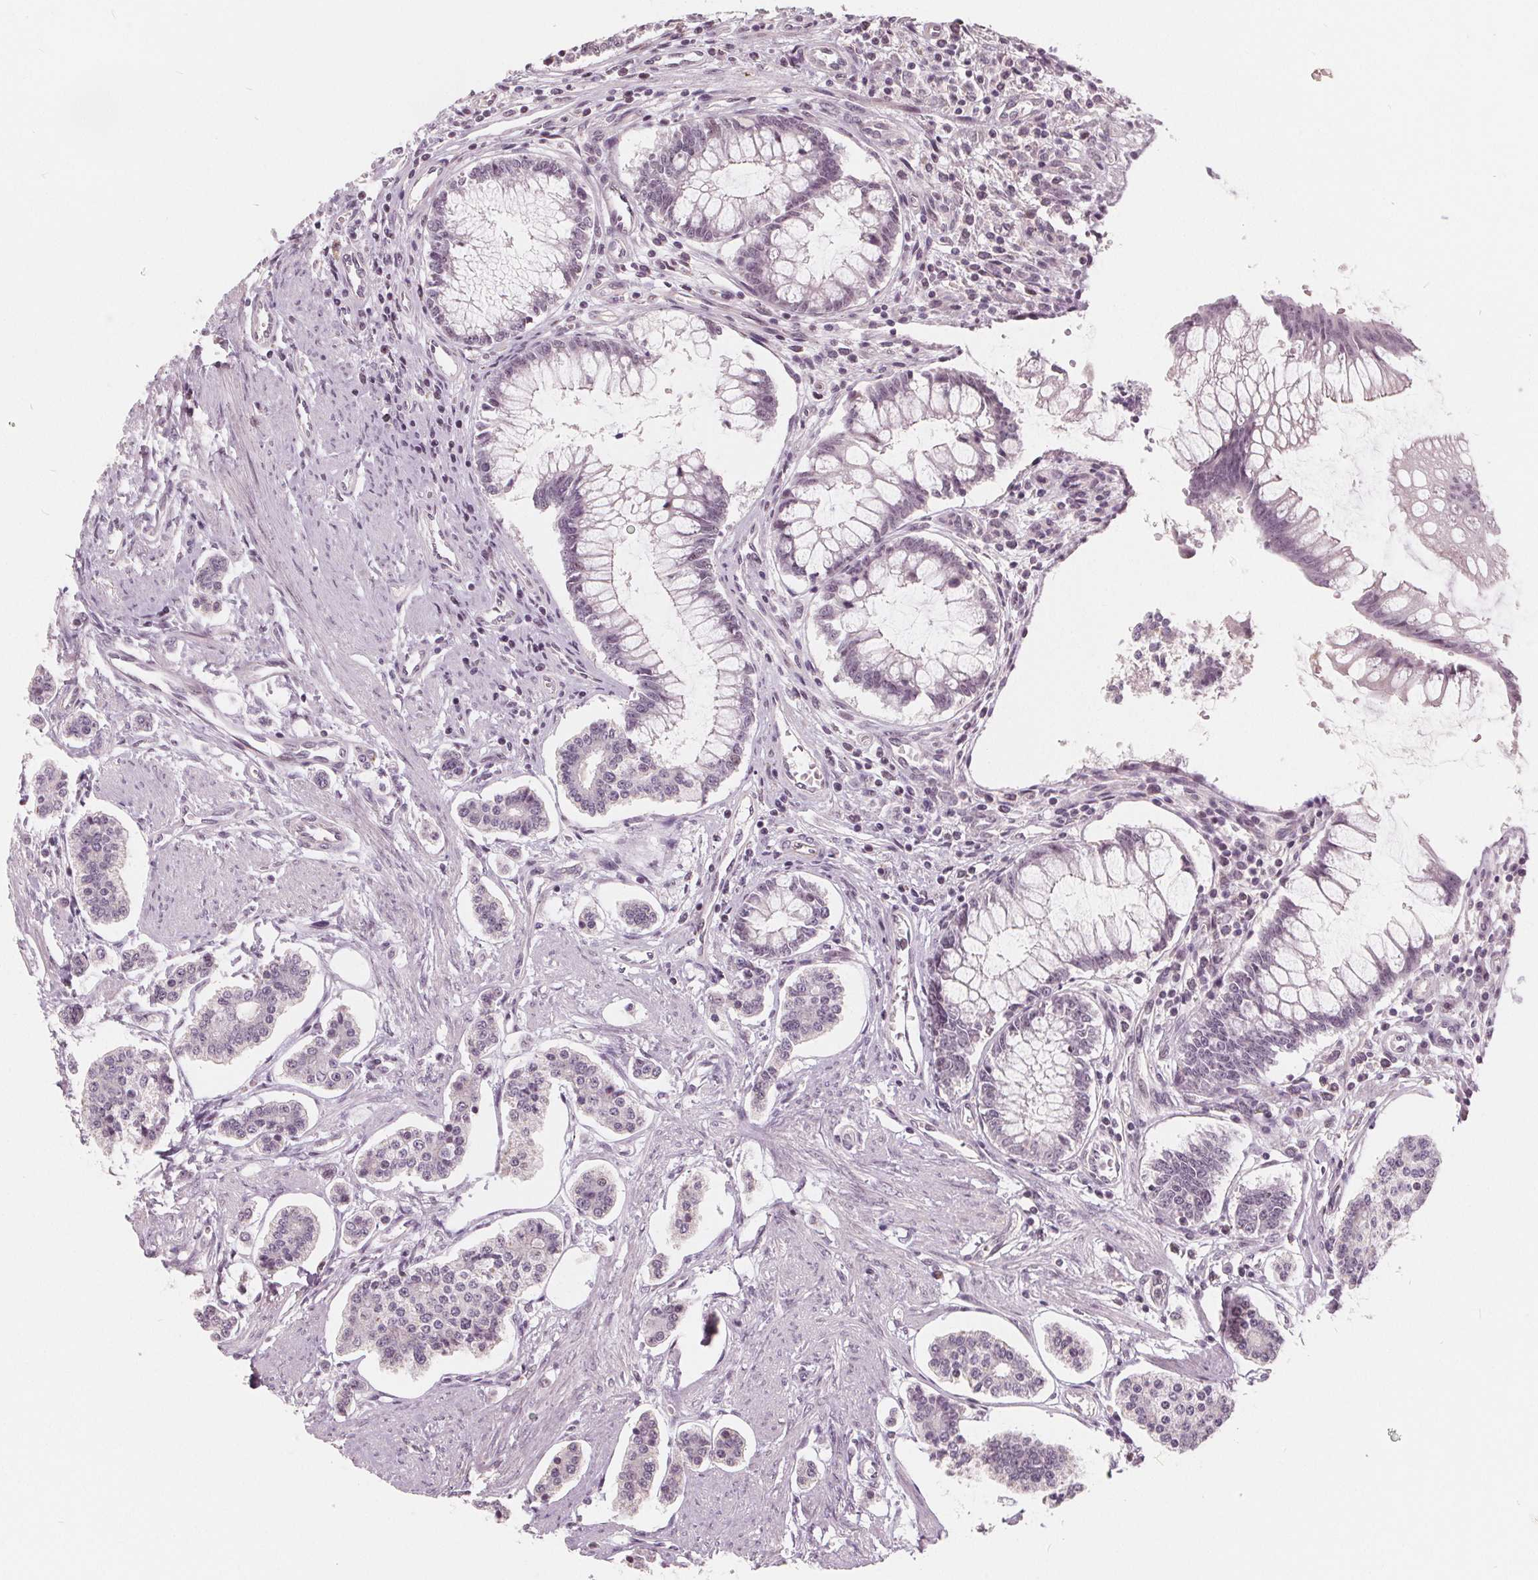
{"staining": {"intensity": "weak", "quantity": "<25%", "location": "nuclear"}, "tissue": "carcinoid", "cell_type": "Tumor cells", "image_type": "cancer", "snomed": [{"axis": "morphology", "description": "Carcinoid, malignant, NOS"}, {"axis": "topography", "description": "Small intestine"}], "caption": "This is an IHC photomicrograph of human carcinoid. There is no expression in tumor cells.", "gene": "NUP210L", "patient": {"sex": "female", "age": 65}}